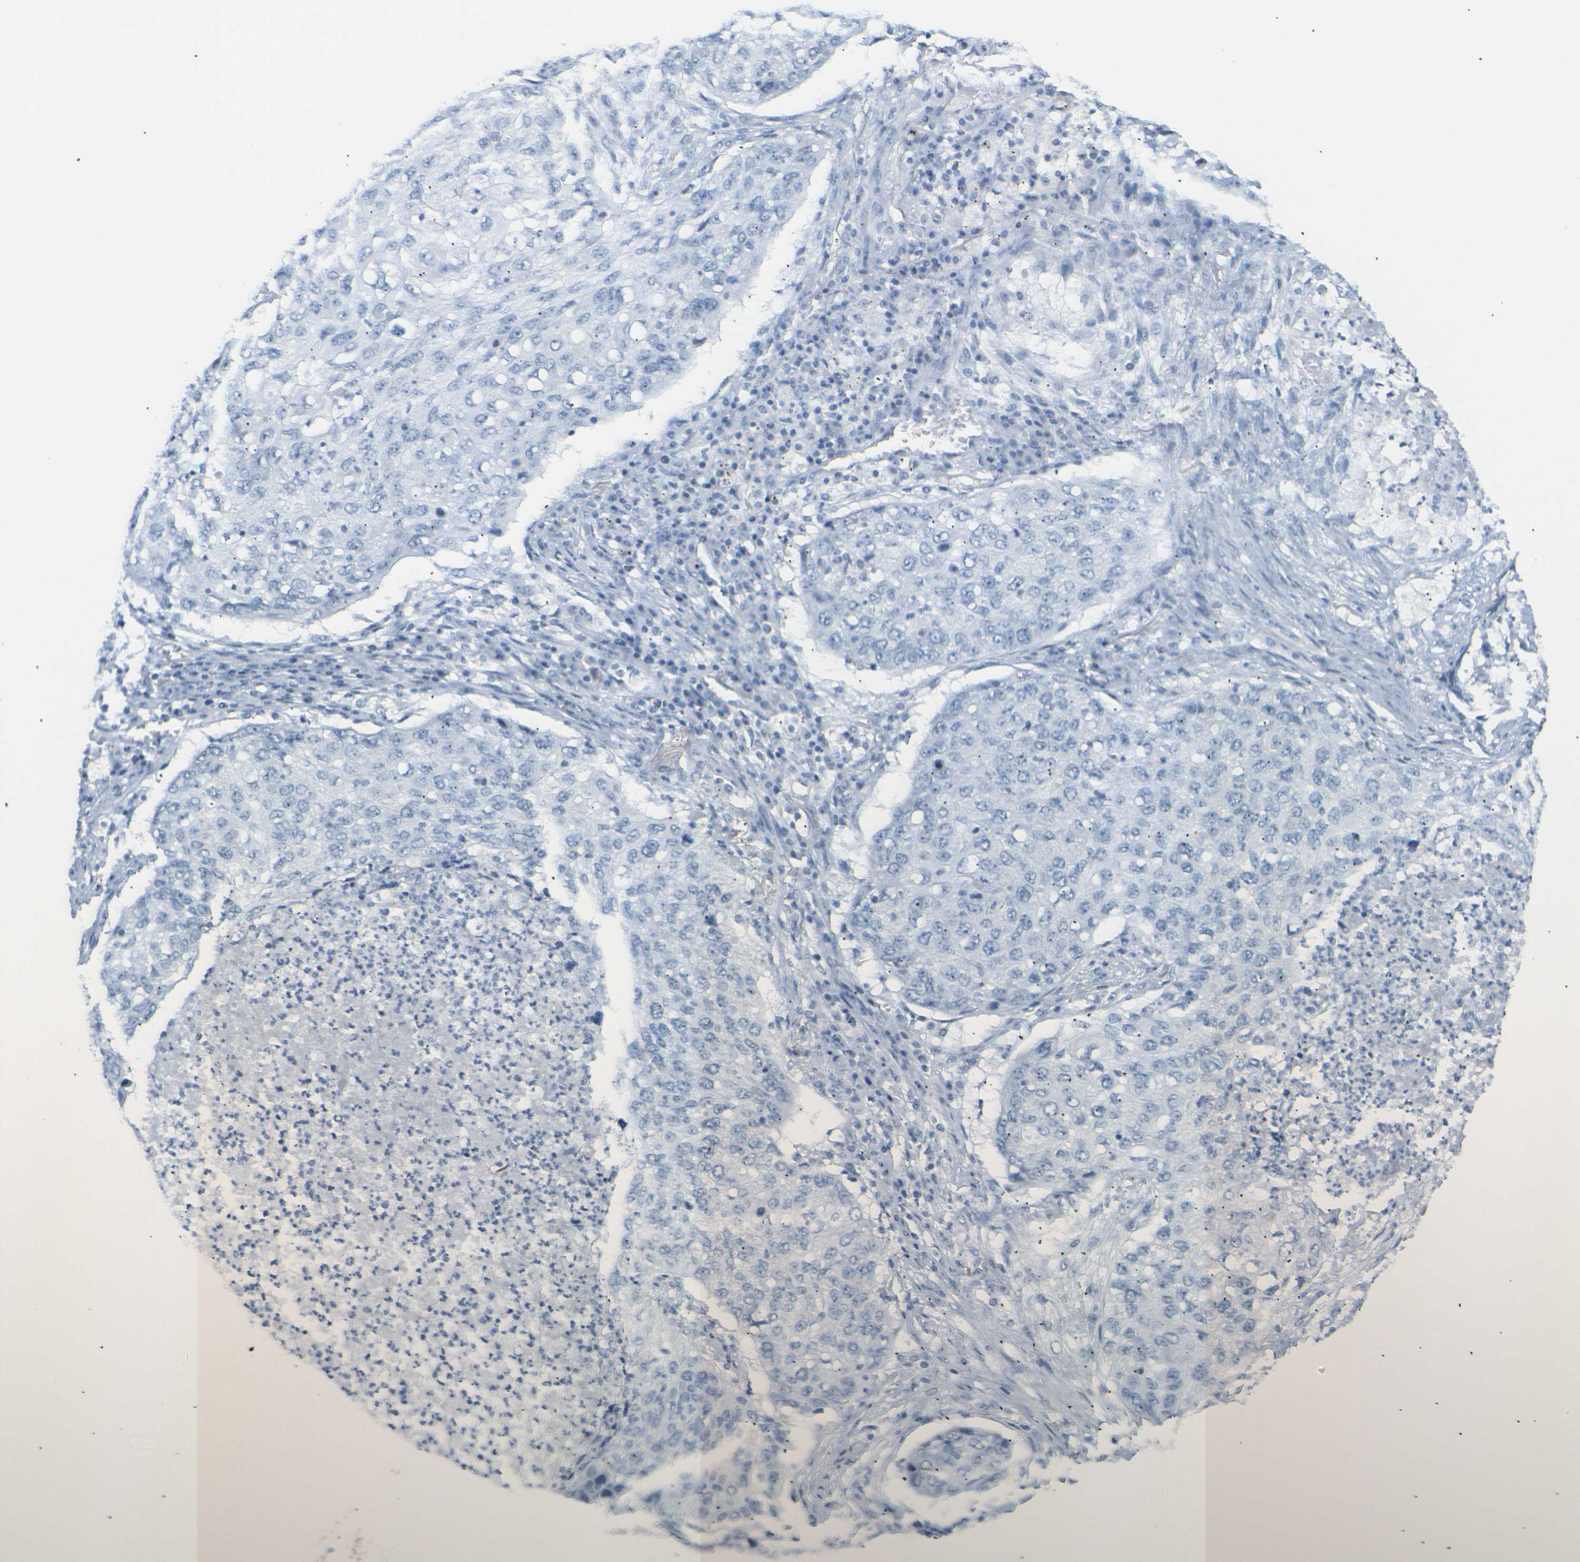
{"staining": {"intensity": "negative", "quantity": "none", "location": "none"}, "tissue": "lung cancer", "cell_type": "Tumor cells", "image_type": "cancer", "snomed": [{"axis": "morphology", "description": "Squamous cell carcinoma, NOS"}, {"axis": "topography", "description": "Lung"}], "caption": "DAB (3,3'-diaminobenzidine) immunohistochemical staining of human lung cancer (squamous cell carcinoma) demonstrates no significant expression in tumor cells.", "gene": "OPN1SW", "patient": {"sex": "female", "age": 63}}